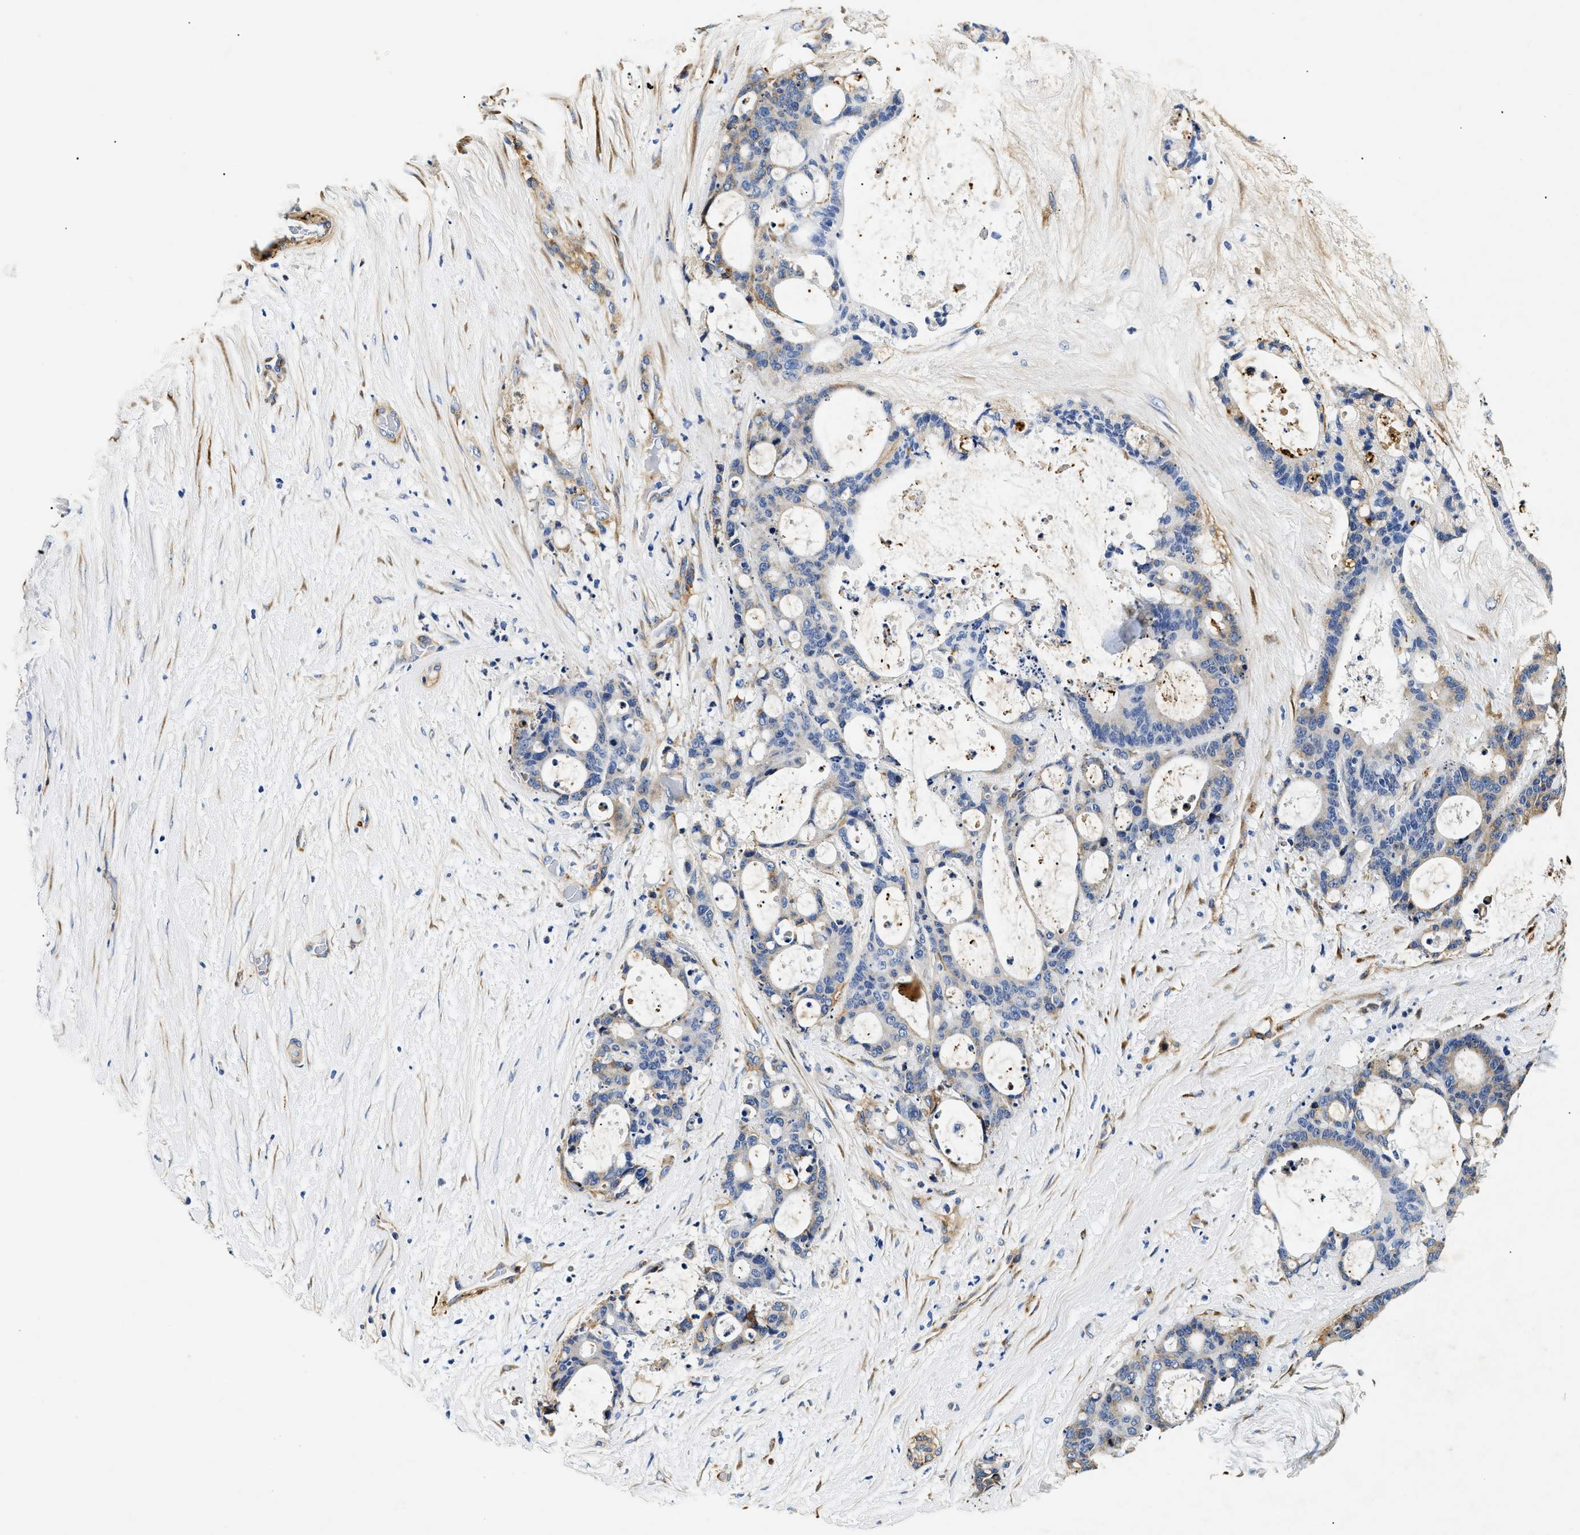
{"staining": {"intensity": "negative", "quantity": "none", "location": "none"}, "tissue": "liver cancer", "cell_type": "Tumor cells", "image_type": "cancer", "snomed": [{"axis": "morphology", "description": "Cholangiocarcinoma"}, {"axis": "topography", "description": "Liver"}], "caption": "Tumor cells are negative for protein expression in human liver cancer (cholangiocarcinoma). The staining is performed using DAB brown chromogen with nuclei counter-stained in using hematoxylin.", "gene": "LAMA3", "patient": {"sex": "female", "age": 73}}